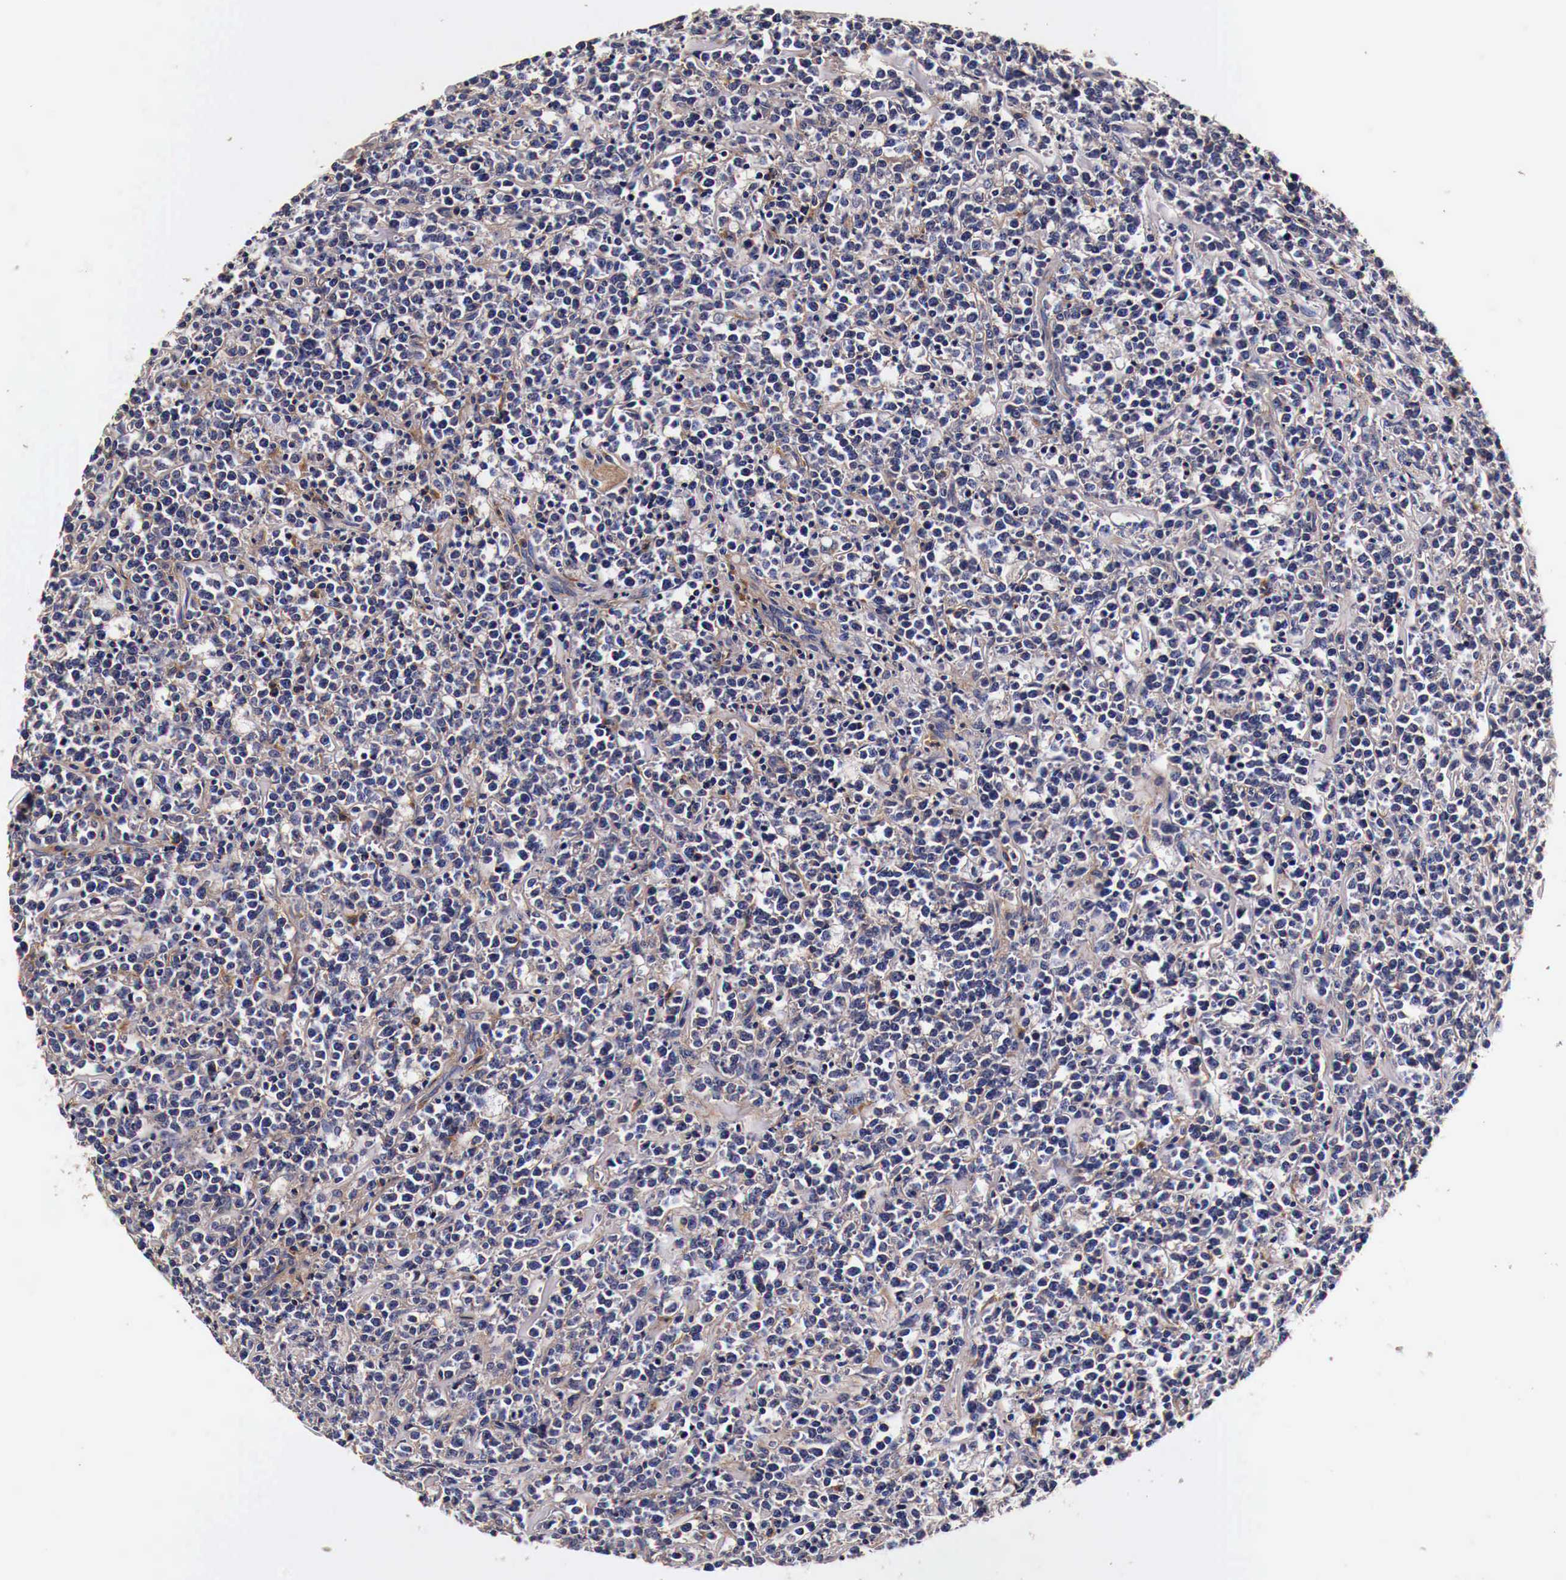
{"staining": {"intensity": "negative", "quantity": "none", "location": "none"}, "tissue": "lymphoma", "cell_type": "Tumor cells", "image_type": "cancer", "snomed": [{"axis": "morphology", "description": "Malignant lymphoma, non-Hodgkin's type, High grade"}, {"axis": "topography", "description": "Small intestine"}, {"axis": "topography", "description": "Colon"}], "caption": "The photomicrograph displays no staining of tumor cells in malignant lymphoma, non-Hodgkin's type (high-grade).", "gene": "RP2", "patient": {"sex": "male", "age": 8}}